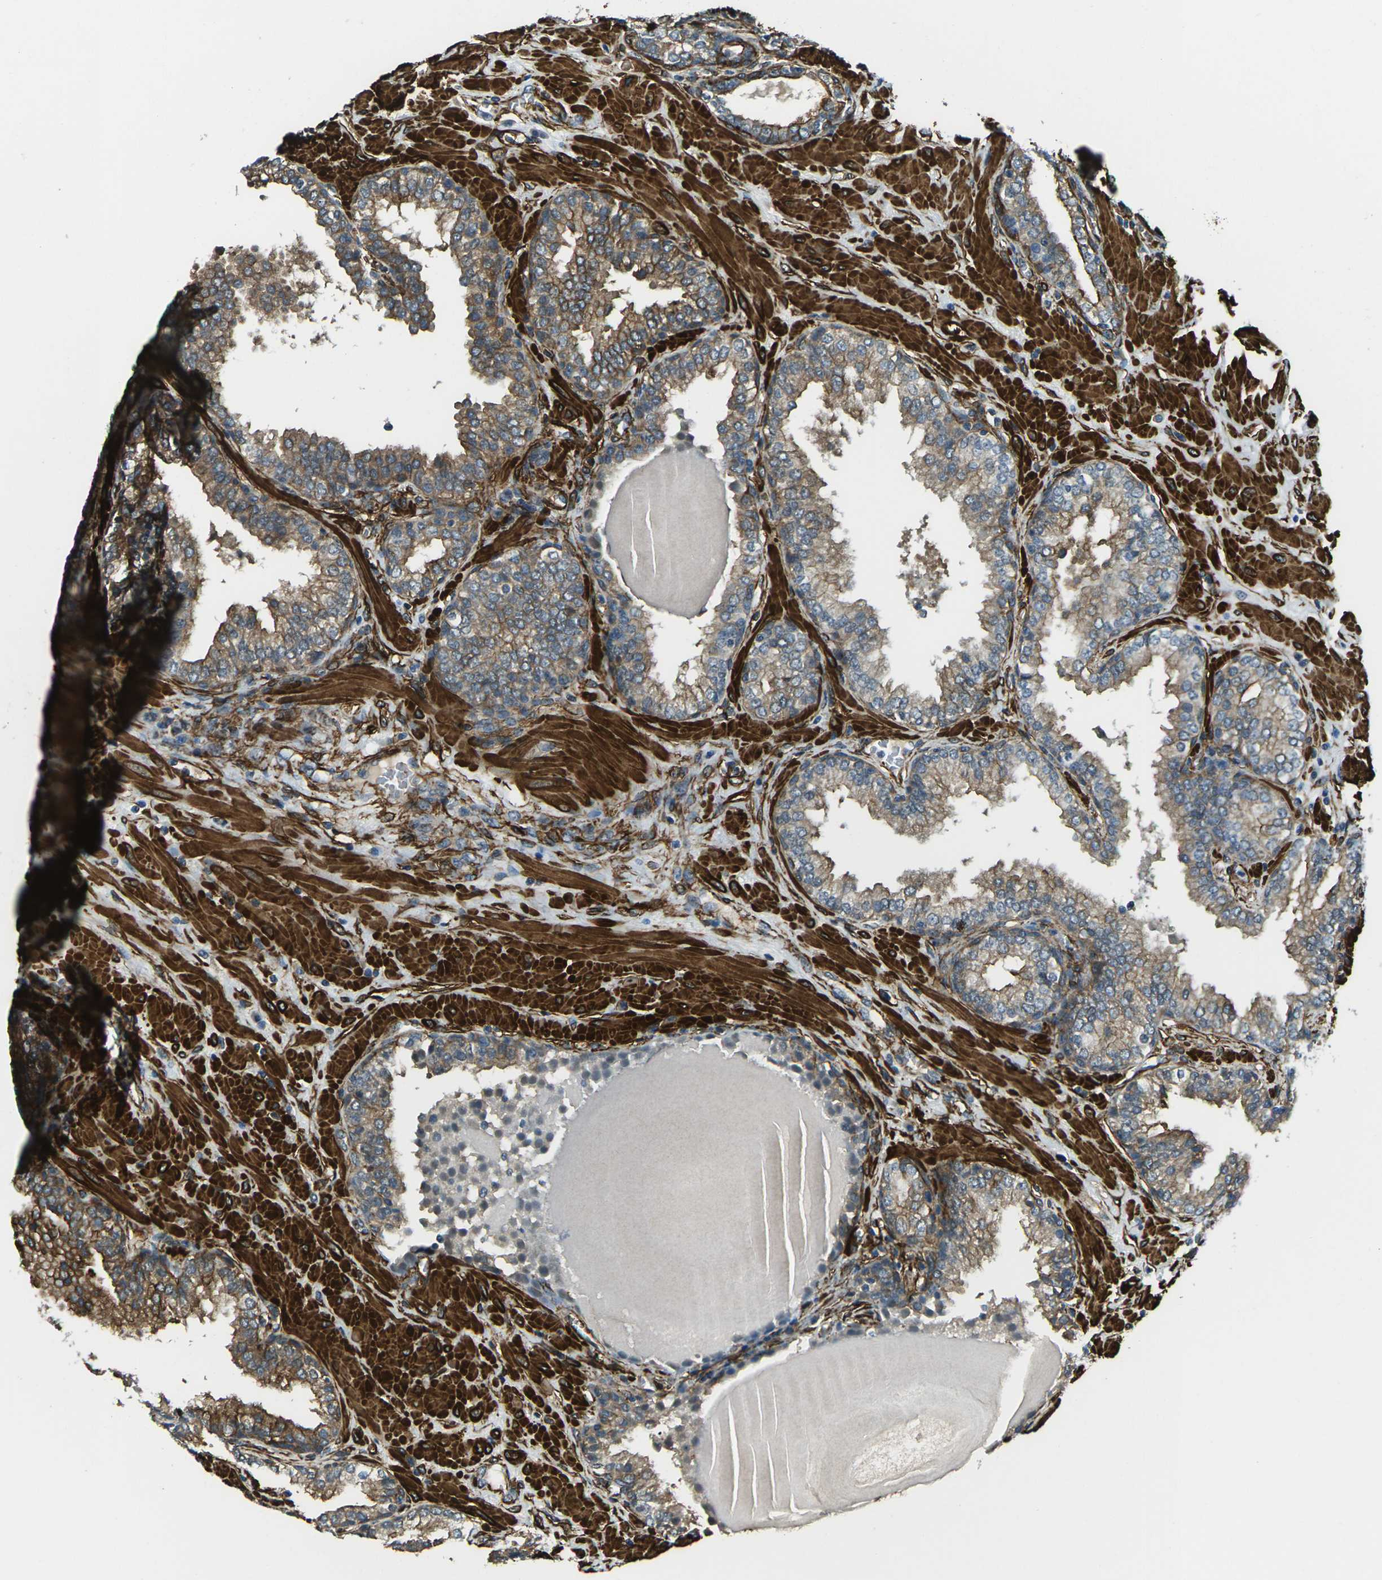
{"staining": {"intensity": "moderate", "quantity": "25%-75%", "location": "cytoplasmic/membranous"}, "tissue": "prostate", "cell_type": "Glandular cells", "image_type": "normal", "snomed": [{"axis": "morphology", "description": "Normal tissue, NOS"}, {"axis": "topography", "description": "Prostate"}], "caption": "Prostate was stained to show a protein in brown. There is medium levels of moderate cytoplasmic/membranous staining in about 25%-75% of glandular cells.", "gene": "GRAMD1C", "patient": {"sex": "male", "age": 51}}